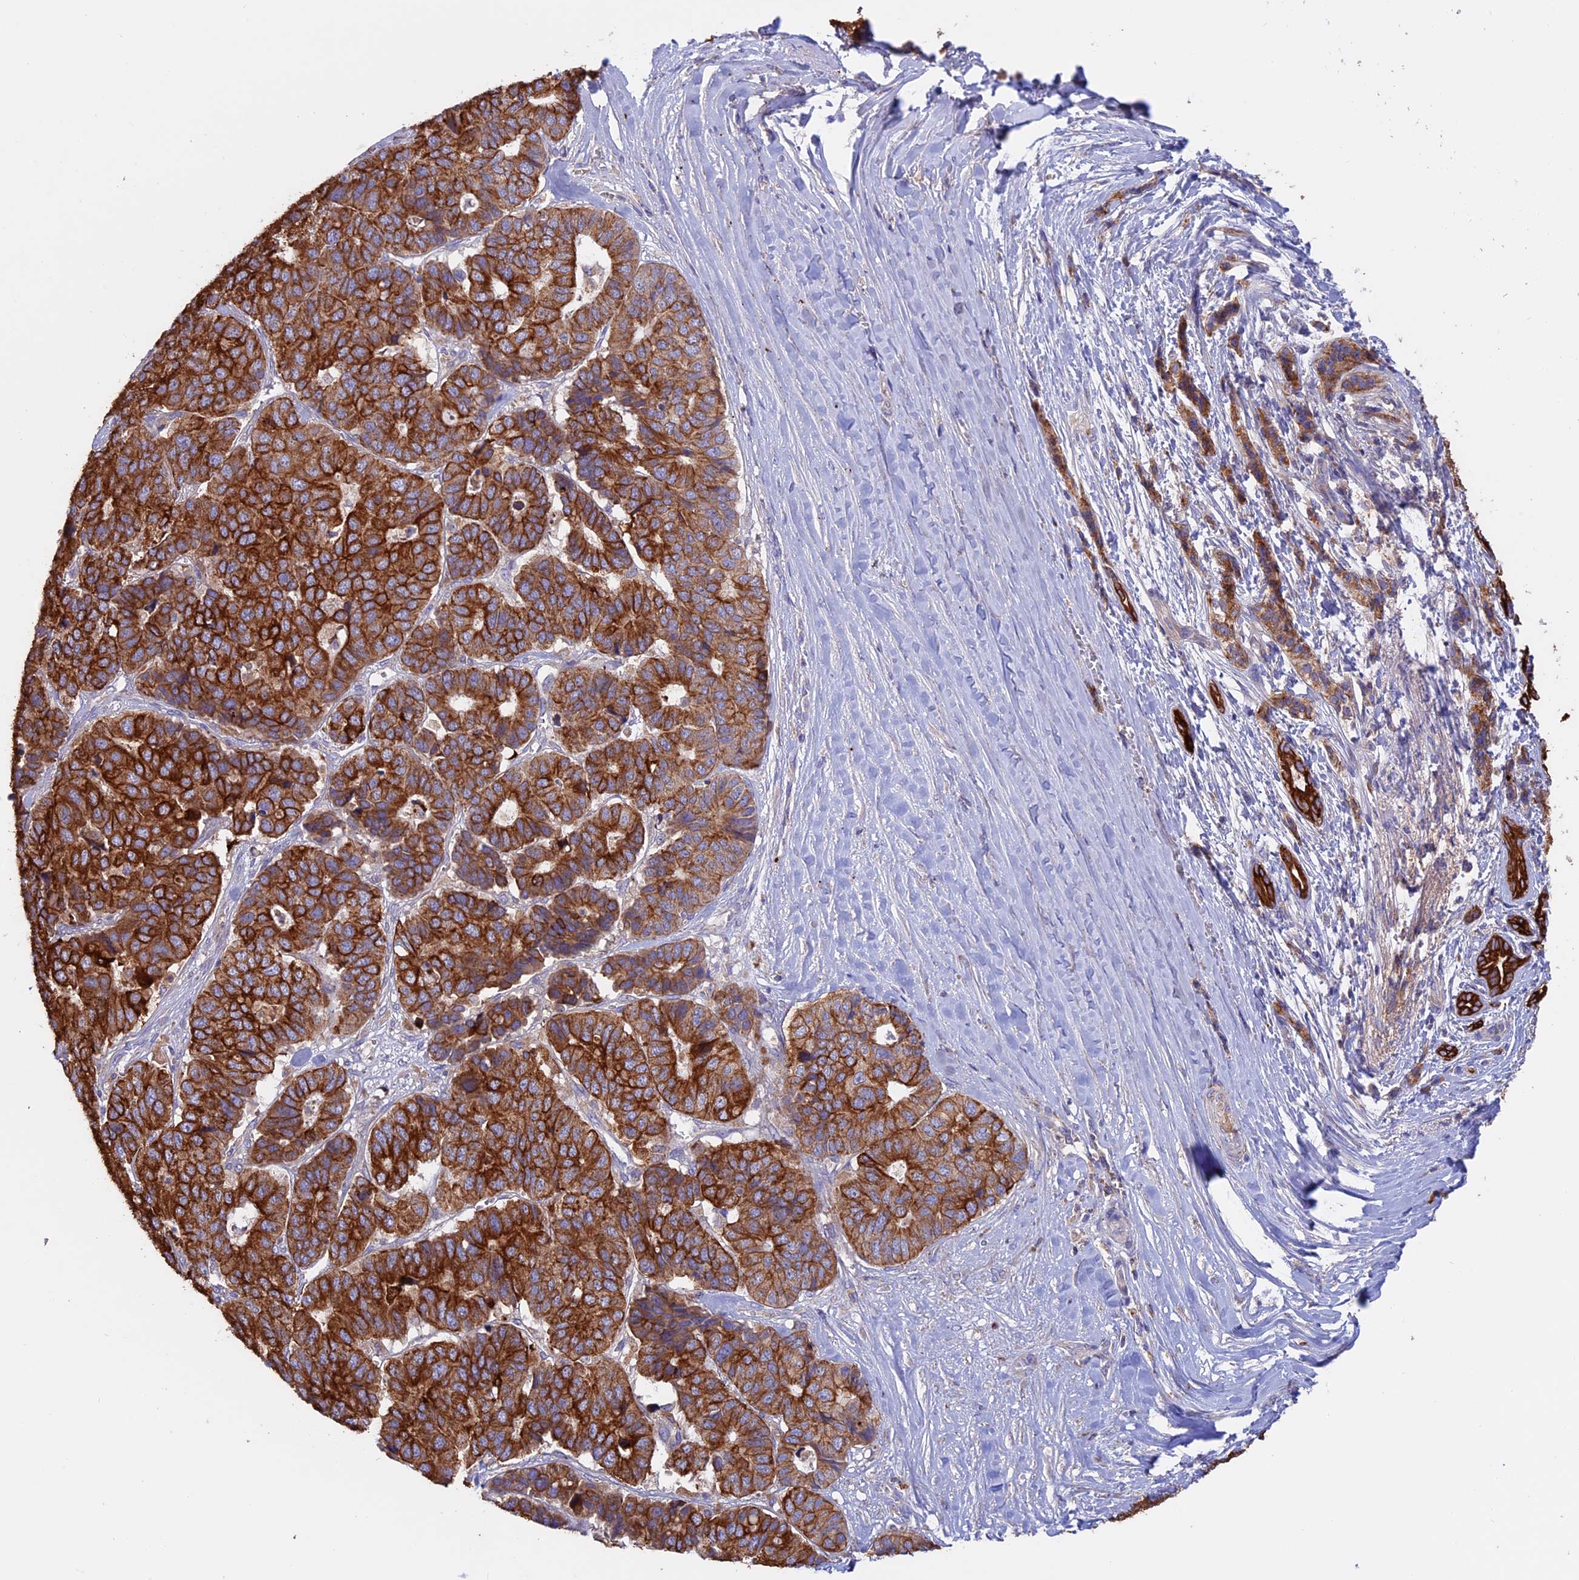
{"staining": {"intensity": "strong", "quantity": ">75%", "location": "cytoplasmic/membranous"}, "tissue": "pancreatic cancer", "cell_type": "Tumor cells", "image_type": "cancer", "snomed": [{"axis": "morphology", "description": "Adenocarcinoma, NOS"}, {"axis": "topography", "description": "Pancreas"}], "caption": "Pancreatic cancer stained for a protein (brown) shows strong cytoplasmic/membranous positive expression in about >75% of tumor cells.", "gene": "PTPN9", "patient": {"sex": "male", "age": 50}}